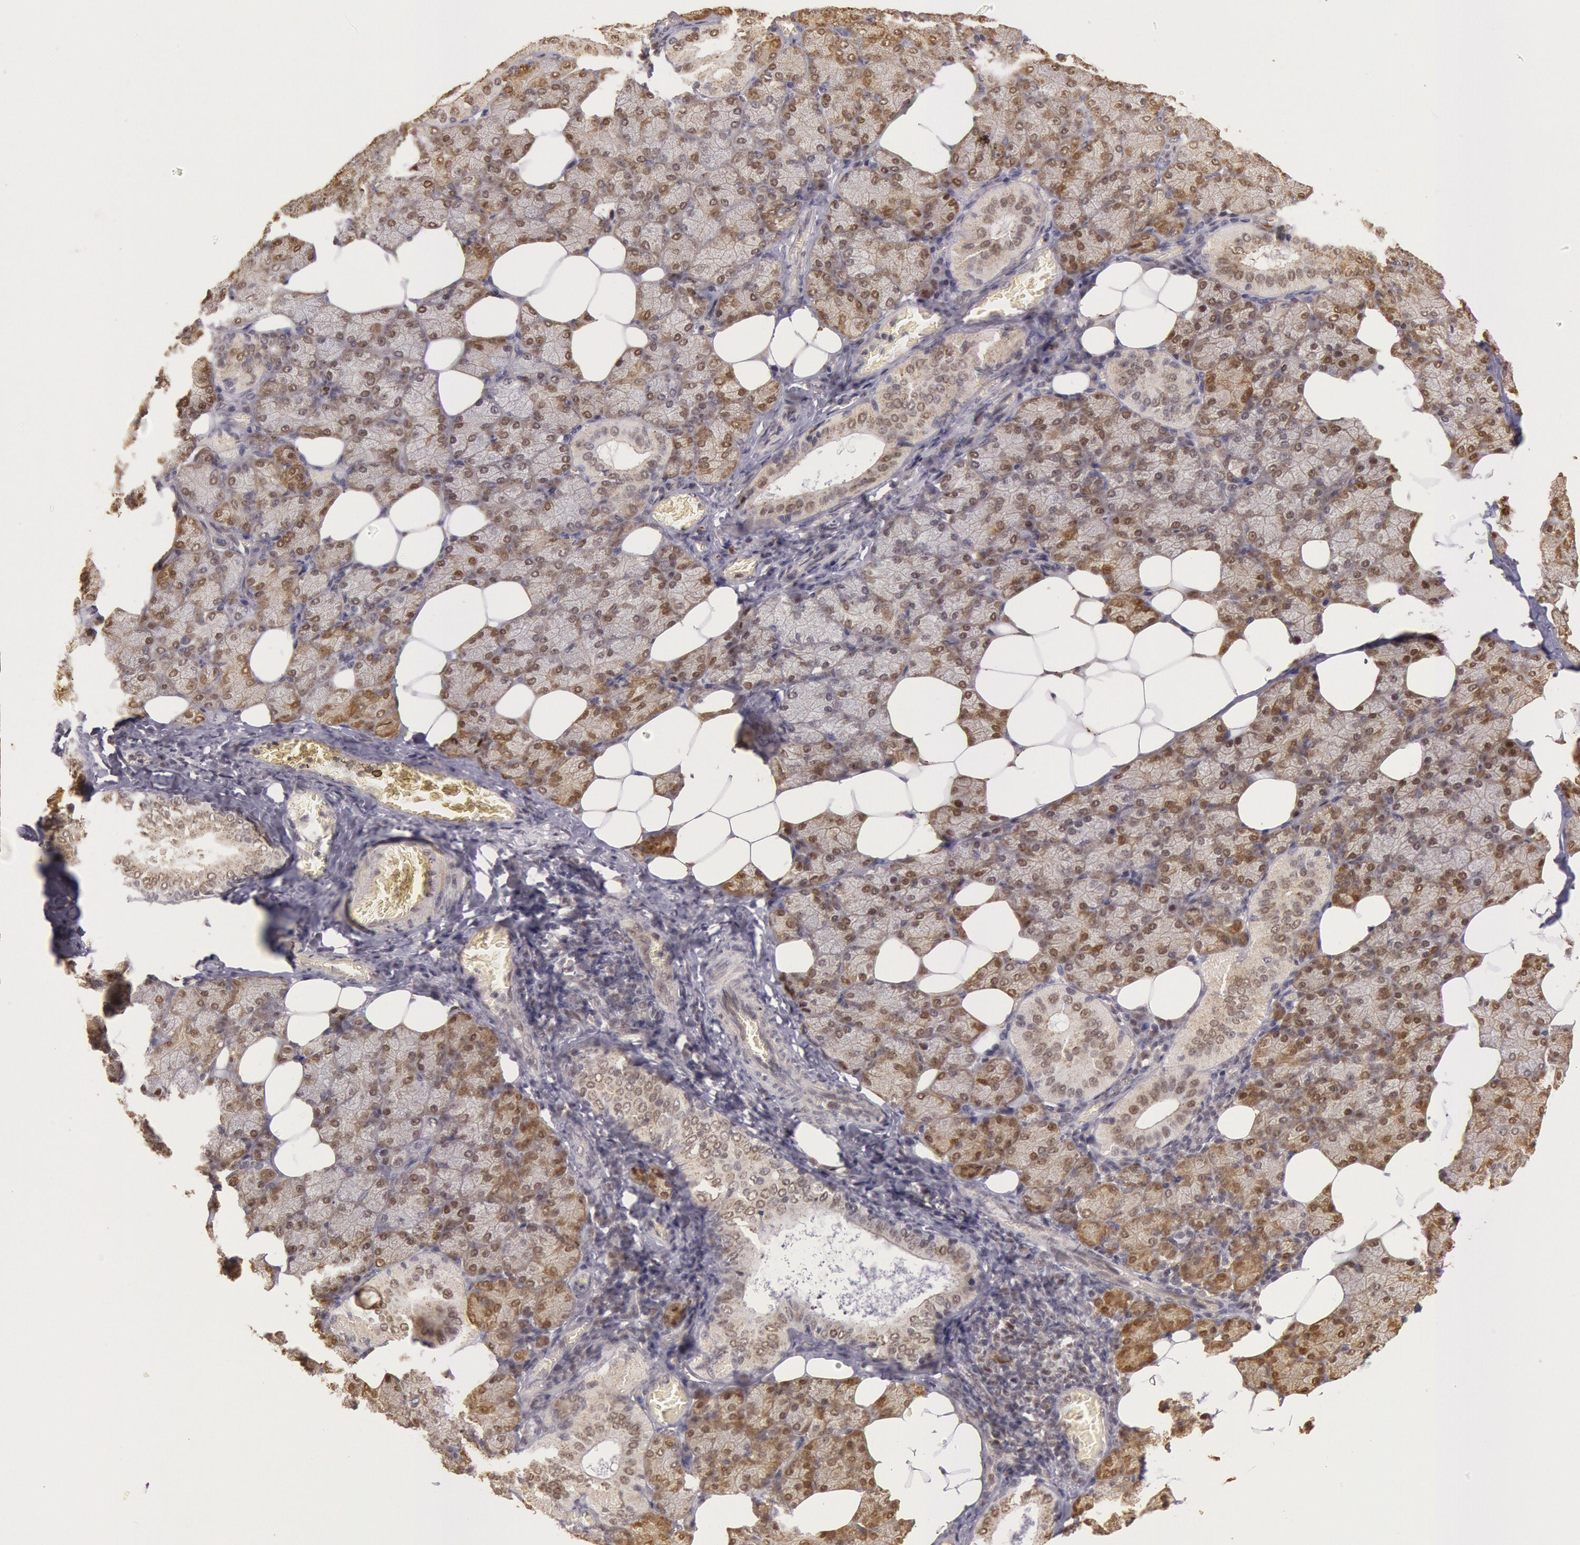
{"staining": {"intensity": "weak", "quantity": "25%-75%", "location": "nuclear"}, "tissue": "salivary gland", "cell_type": "Glandular cells", "image_type": "normal", "snomed": [{"axis": "morphology", "description": "Normal tissue, NOS"}, {"axis": "topography", "description": "Lymph node"}, {"axis": "topography", "description": "Salivary gland"}], "caption": "Salivary gland stained for a protein exhibits weak nuclear positivity in glandular cells. (DAB IHC, brown staining for protein, blue staining for nuclei).", "gene": "LIG4", "patient": {"sex": "male", "age": 8}}